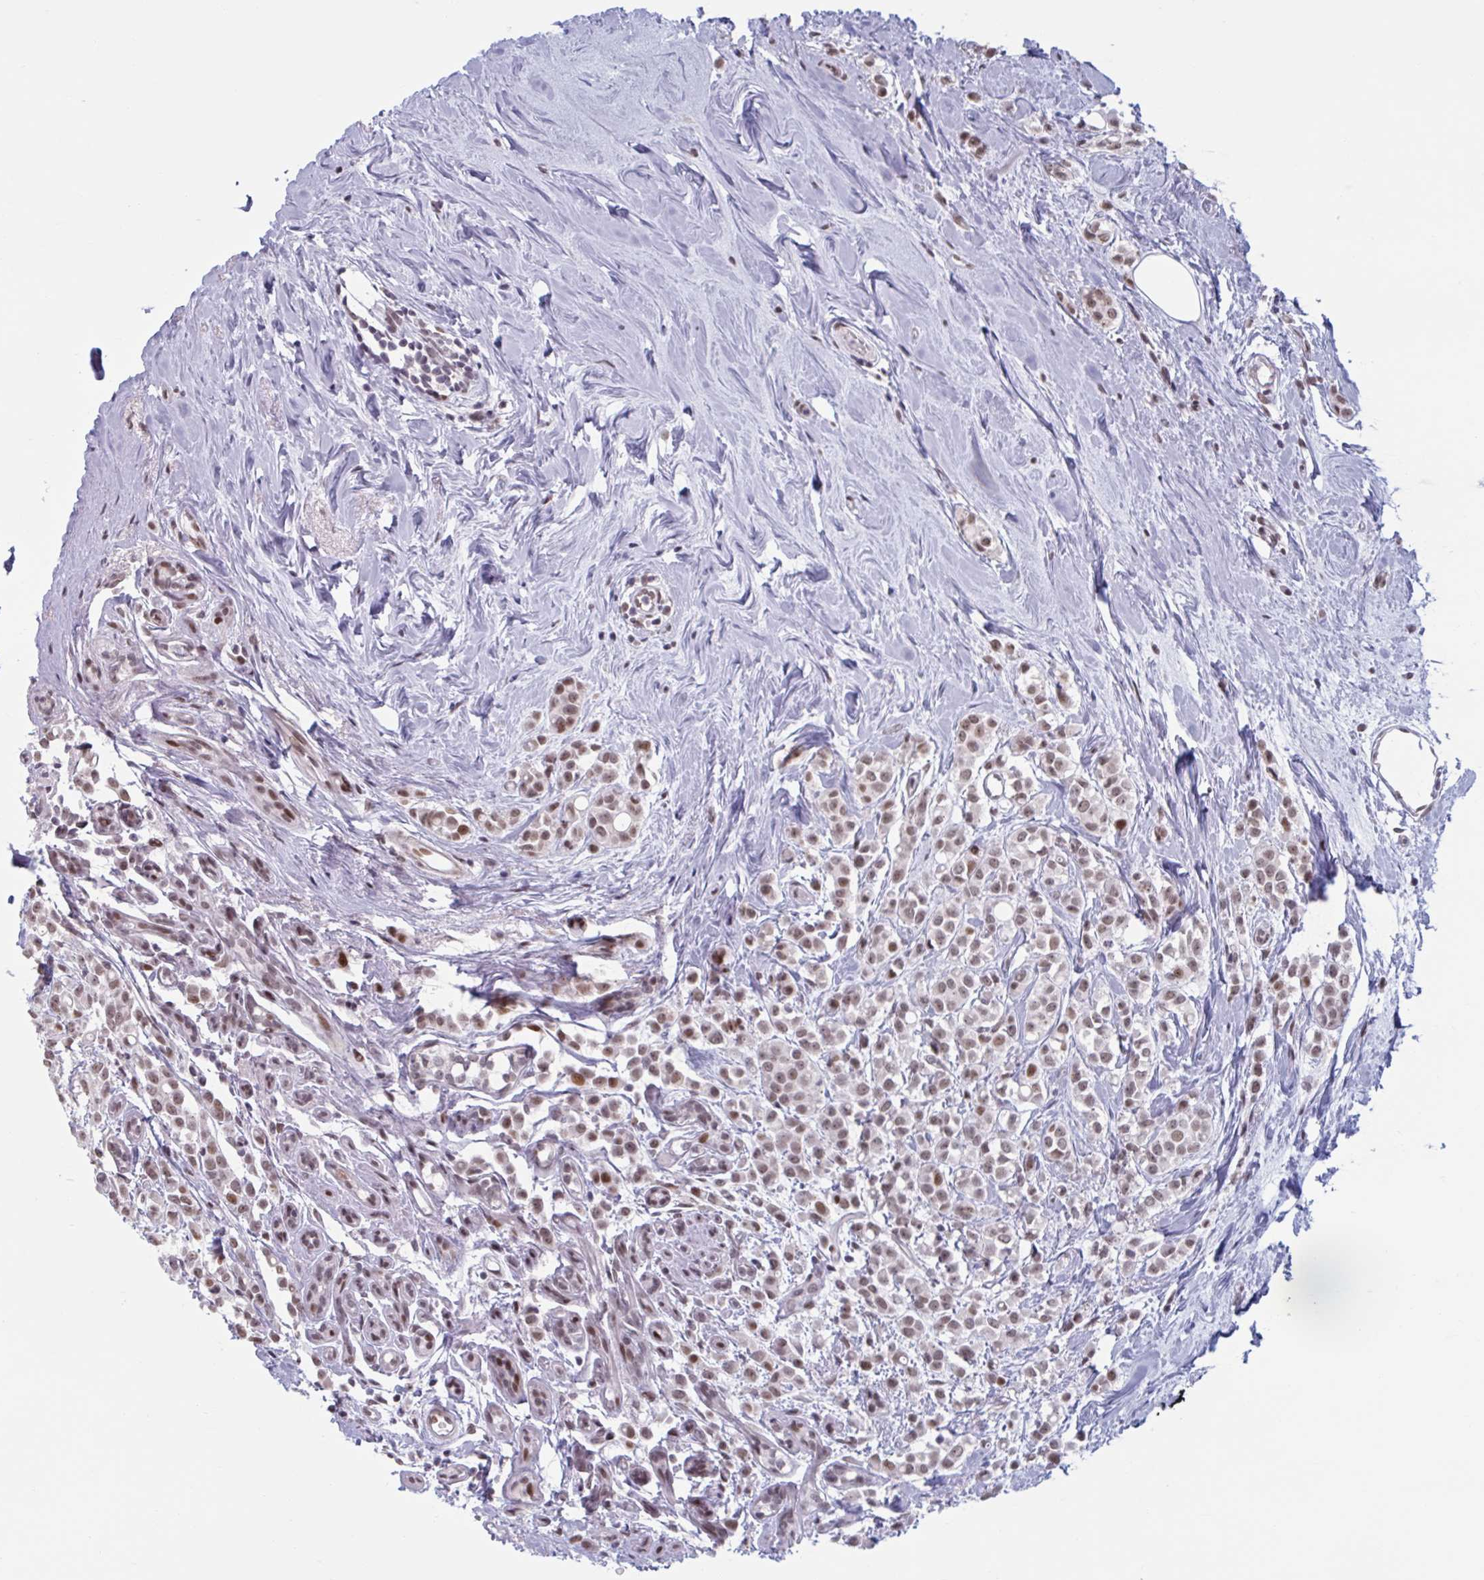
{"staining": {"intensity": "moderate", "quantity": ">75%", "location": "nuclear"}, "tissue": "breast cancer", "cell_type": "Tumor cells", "image_type": "cancer", "snomed": [{"axis": "morphology", "description": "Lobular carcinoma"}, {"axis": "topography", "description": "Breast"}], "caption": "Protein expression analysis of human lobular carcinoma (breast) reveals moderate nuclear staining in approximately >75% of tumor cells.", "gene": "HSD17B6", "patient": {"sex": "female", "age": 68}}